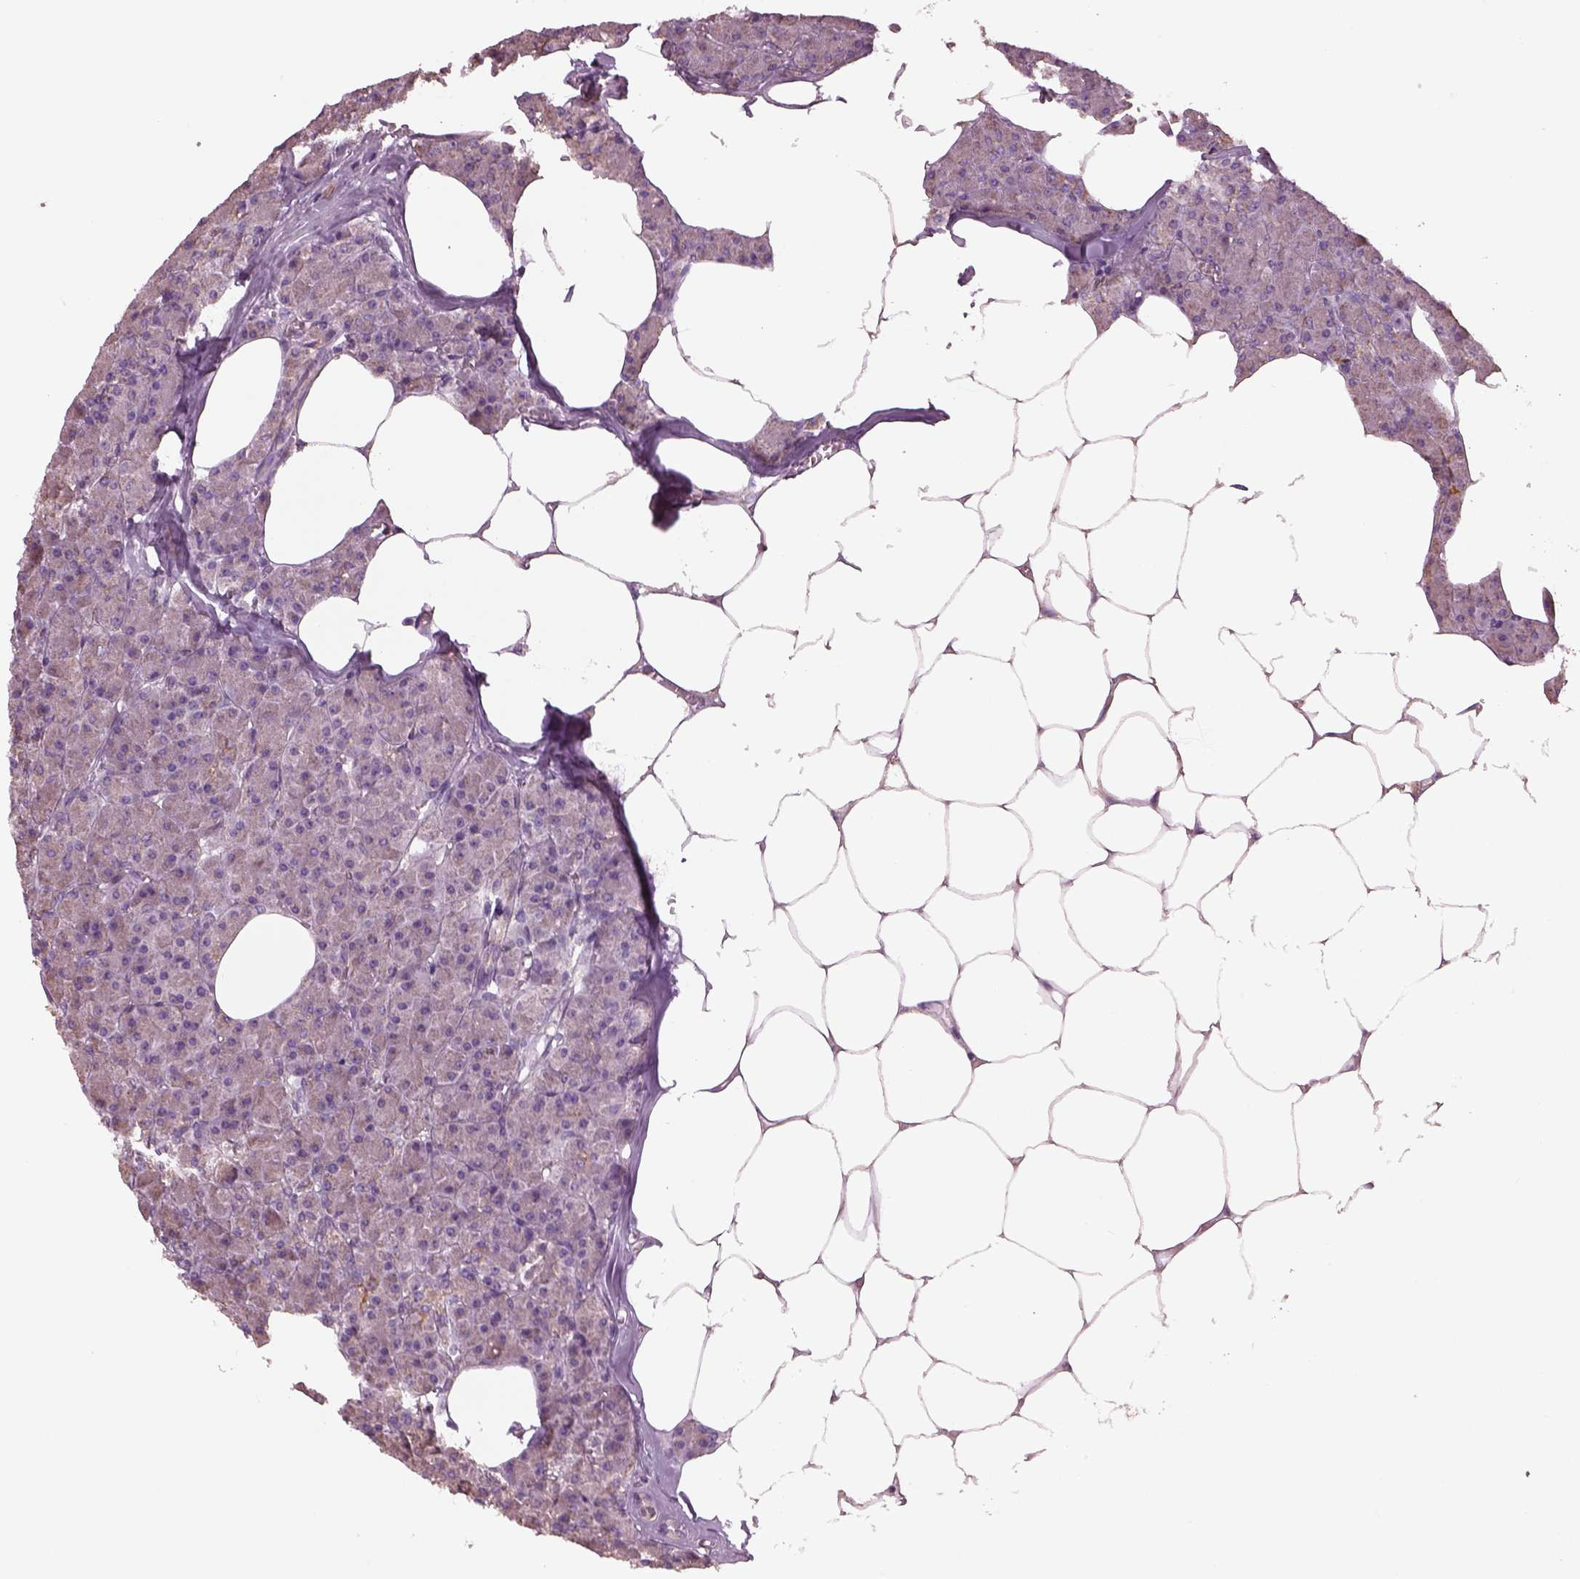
{"staining": {"intensity": "moderate", "quantity": "<25%", "location": "cytoplasmic/membranous"}, "tissue": "pancreas", "cell_type": "Exocrine glandular cells", "image_type": "normal", "snomed": [{"axis": "morphology", "description": "Normal tissue, NOS"}, {"axis": "topography", "description": "Pancreas"}], "caption": "A high-resolution micrograph shows IHC staining of normal pancreas, which exhibits moderate cytoplasmic/membranous expression in about <25% of exocrine glandular cells.", "gene": "SPATA7", "patient": {"sex": "female", "age": 45}}